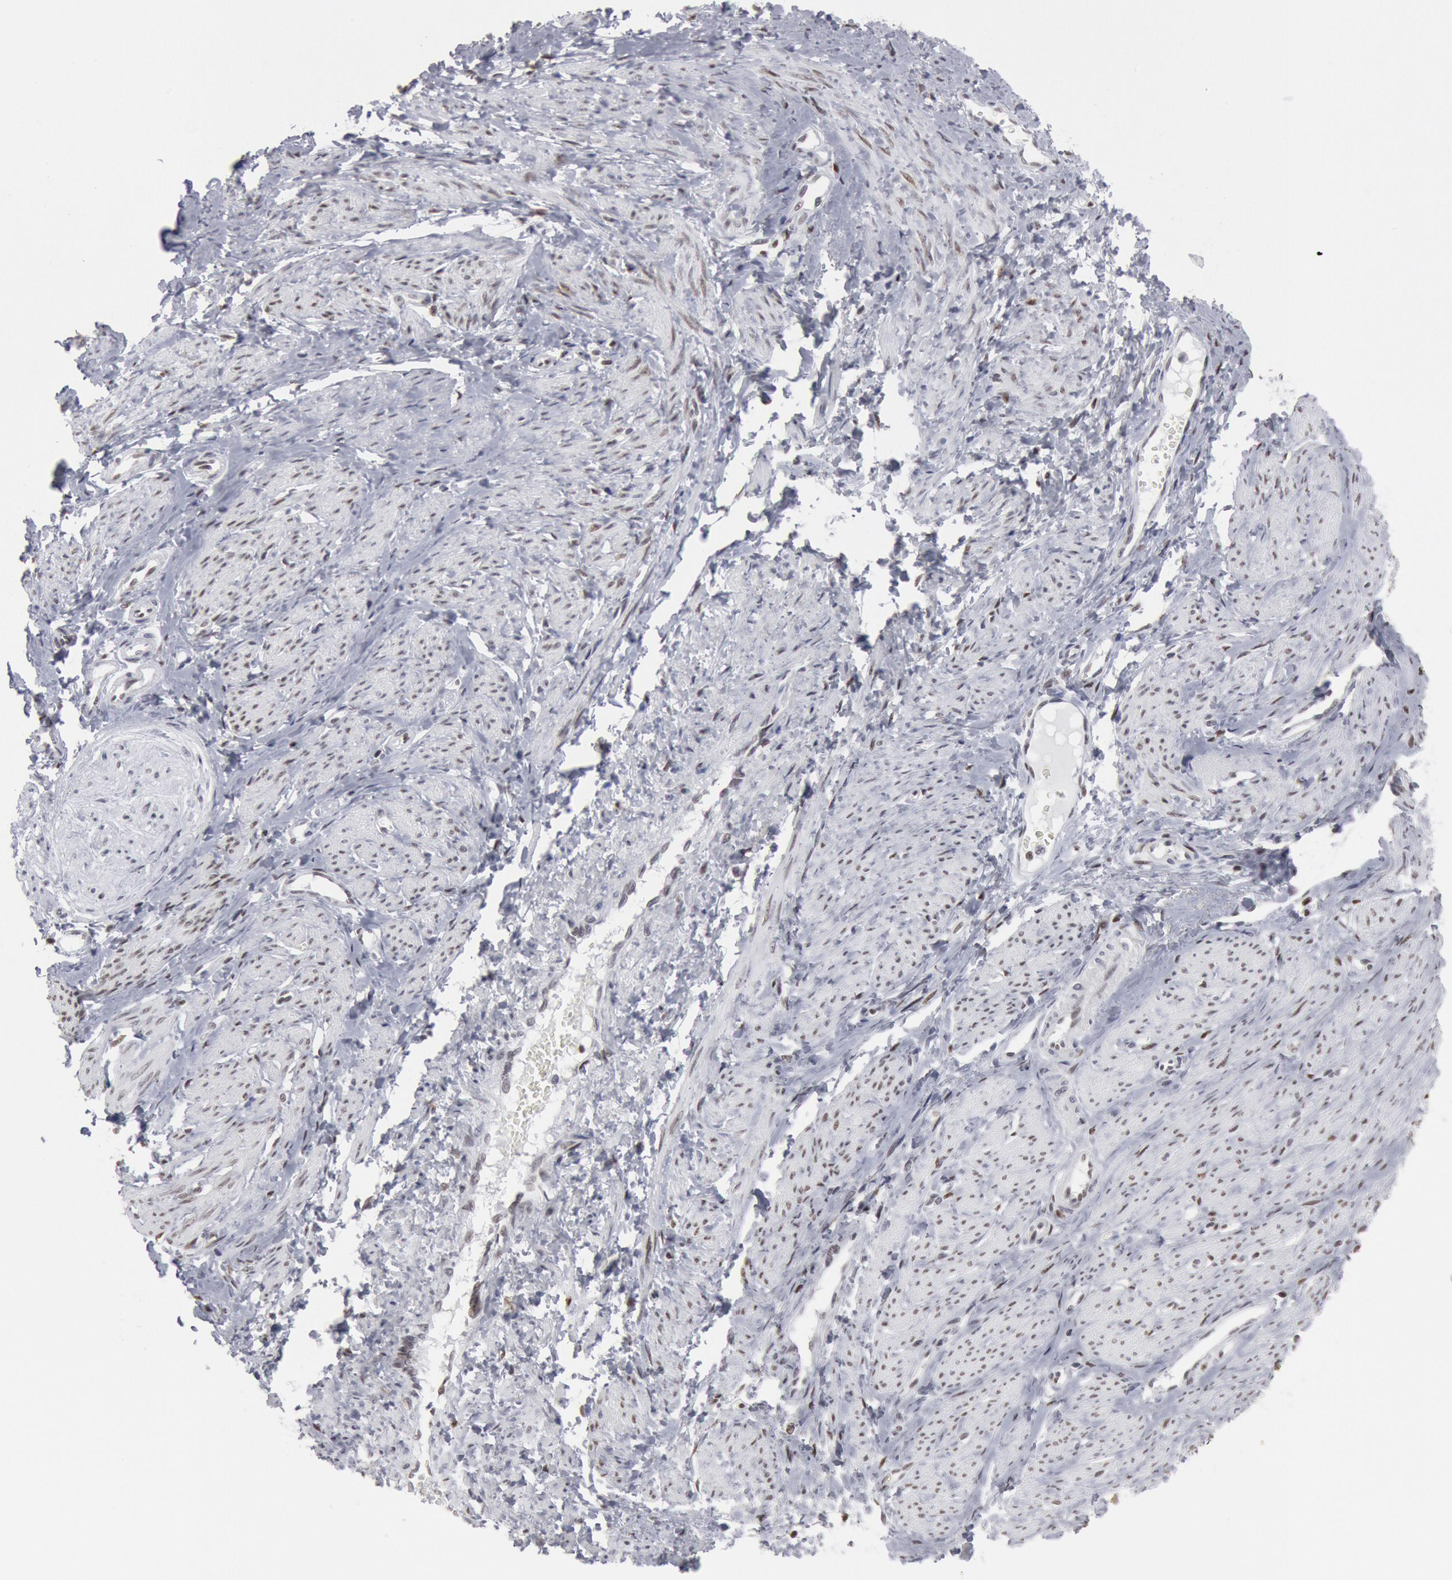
{"staining": {"intensity": "moderate", "quantity": "25%-75%", "location": "nuclear"}, "tissue": "smooth muscle", "cell_type": "Smooth muscle cells", "image_type": "normal", "snomed": [{"axis": "morphology", "description": "Normal tissue, NOS"}, {"axis": "topography", "description": "Smooth muscle"}, {"axis": "topography", "description": "Uterus"}], "caption": "This is a histology image of immunohistochemistry (IHC) staining of benign smooth muscle, which shows moderate staining in the nuclear of smooth muscle cells.", "gene": "SUB1", "patient": {"sex": "female", "age": 39}}